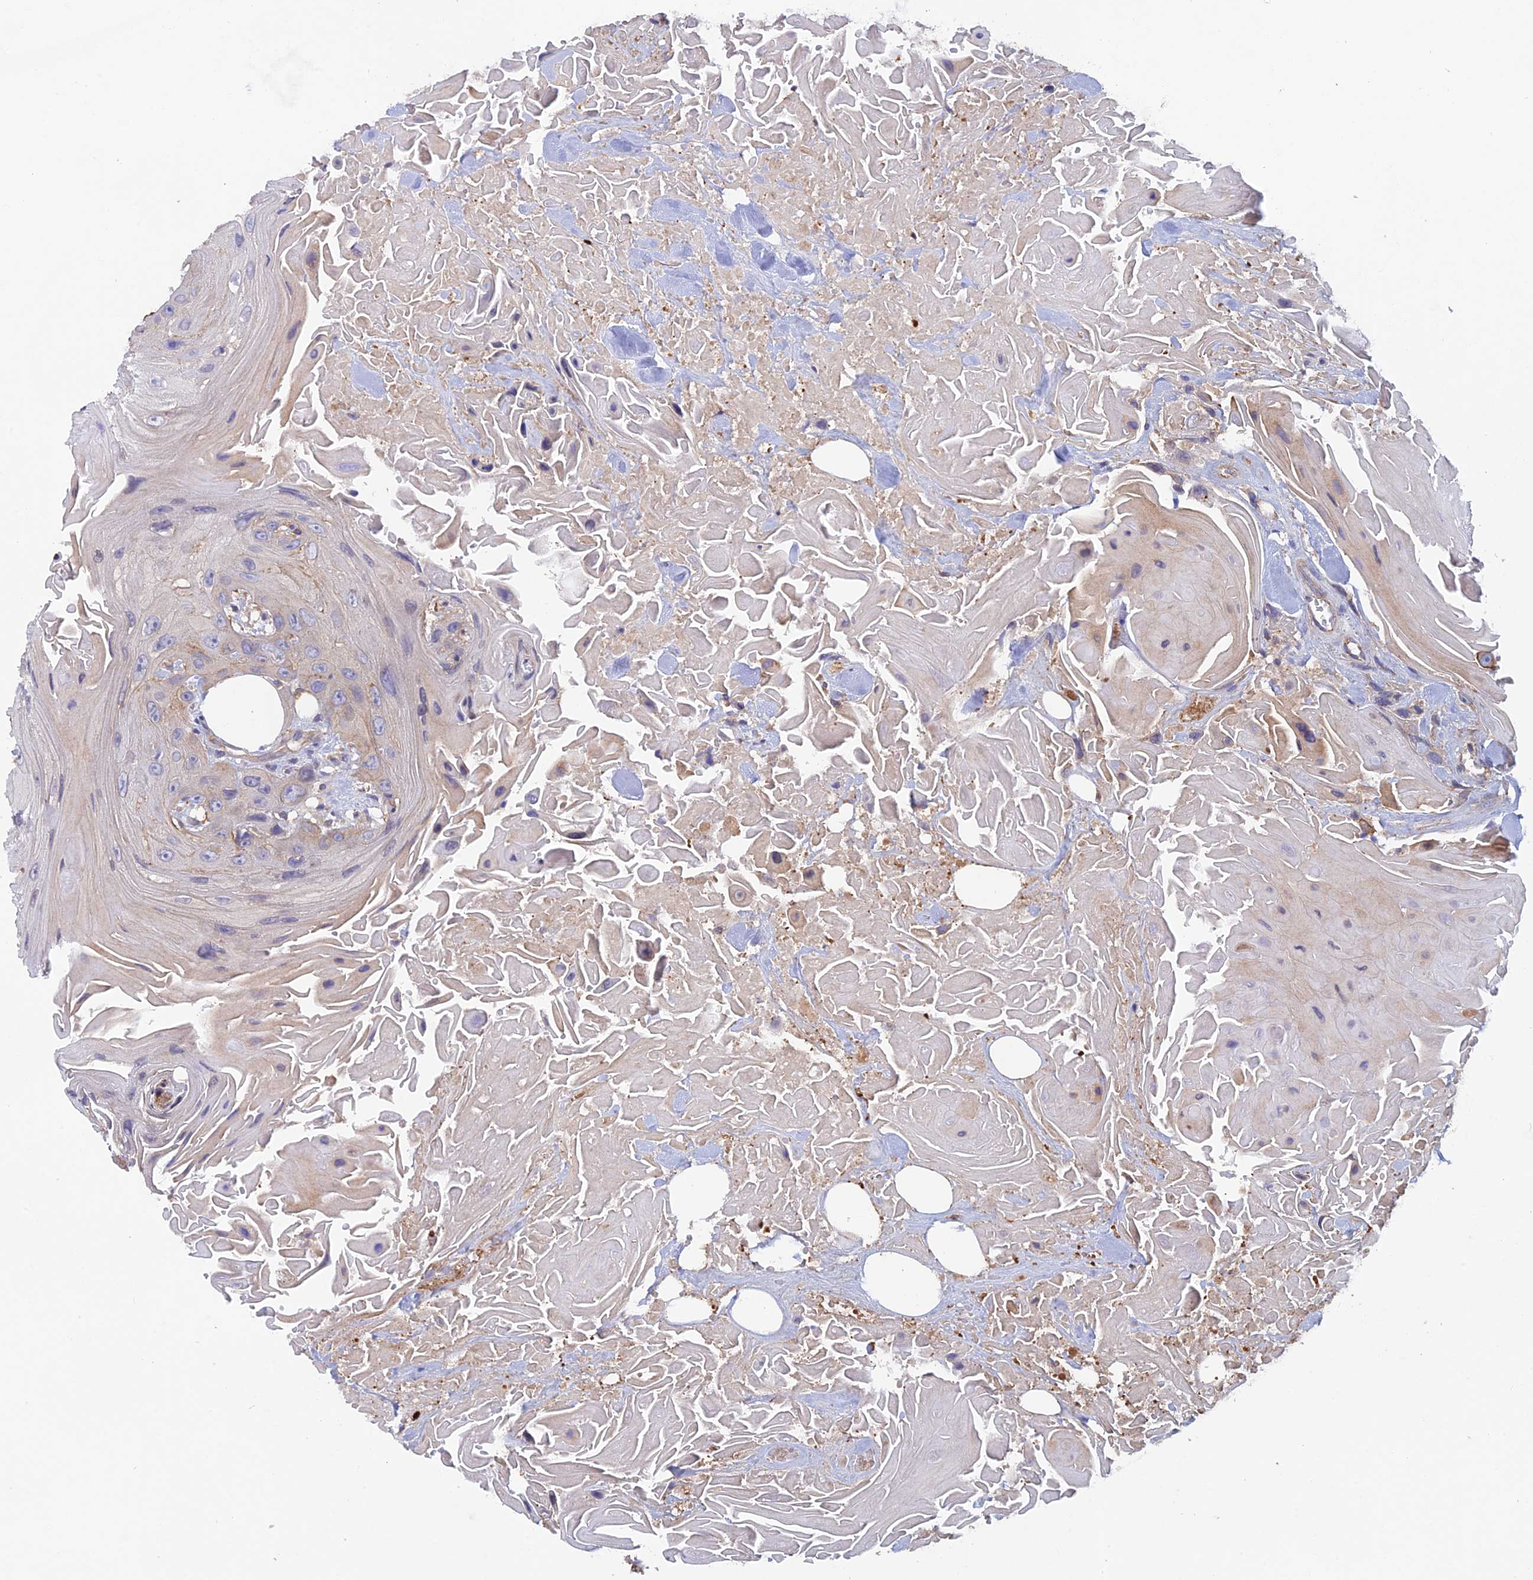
{"staining": {"intensity": "weak", "quantity": "<25%", "location": "cytoplasmic/membranous"}, "tissue": "head and neck cancer", "cell_type": "Tumor cells", "image_type": "cancer", "snomed": [{"axis": "morphology", "description": "Squamous cell carcinoma, NOS"}, {"axis": "topography", "description": "Head-Neck"}], "caption": "The histopathology image displays no significant positivity in tumor cells of head and neck cancer.", "gene": "FZR1", "patient": {"sex": "male", "age": 81}}